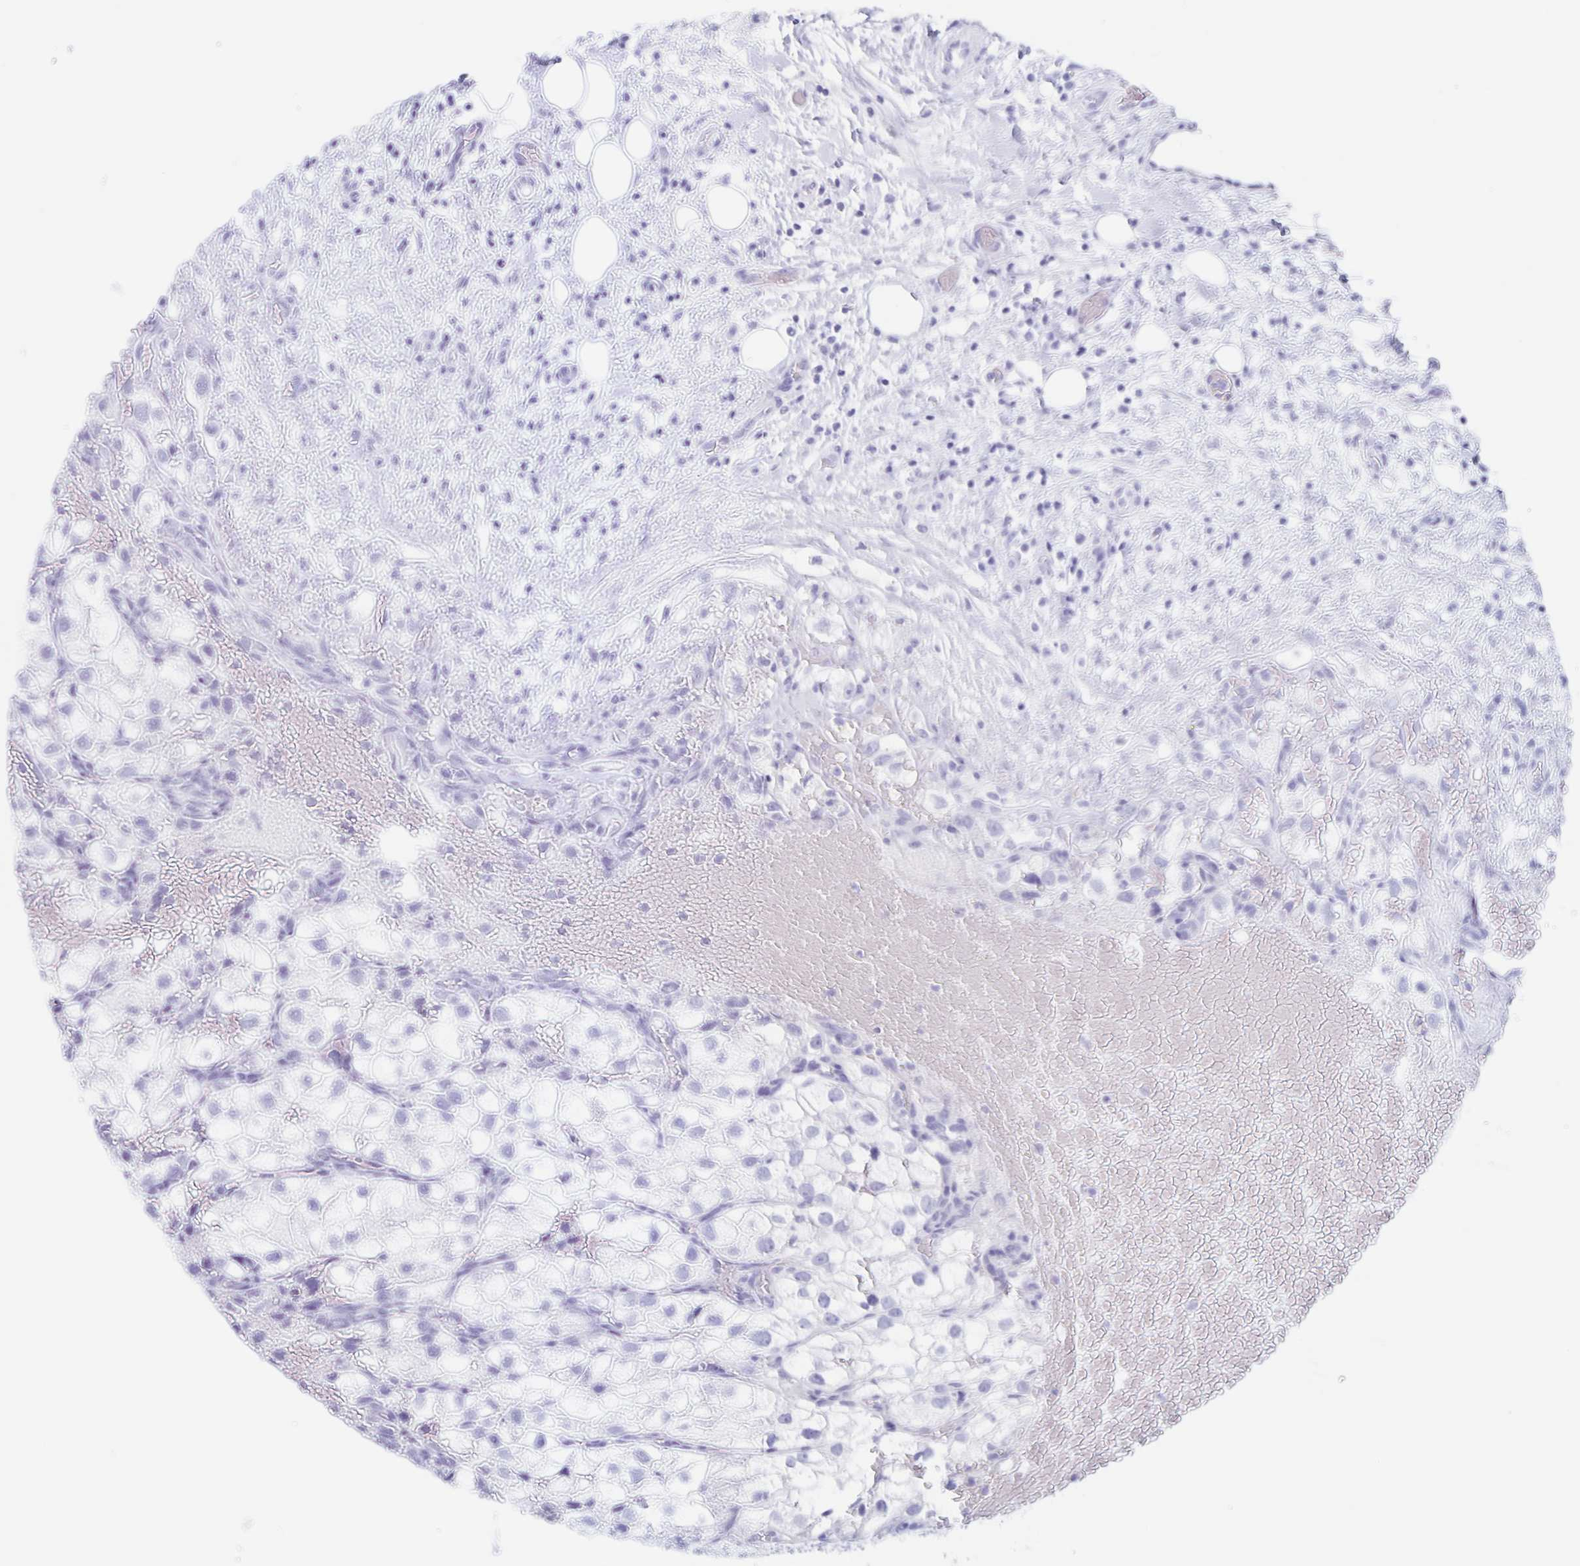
{"staining": {"intensity": "negative", "quantity": "none", "location": "none"}, "tissue": "renal cancer", "cell_type": "Tumor cells", "image_type": "cancer", "snomed": [{"axis": "morphology", "description": "Adenocarcinoma, NOS"}, {"axis": "topography", "description": "Kidney"}], "caption": "Image shows no significant protein expression in tumor cells of adenocarcinoma (renal).", "gene": "C12orf56", "patient": {"sex": "male", "age": 59}}